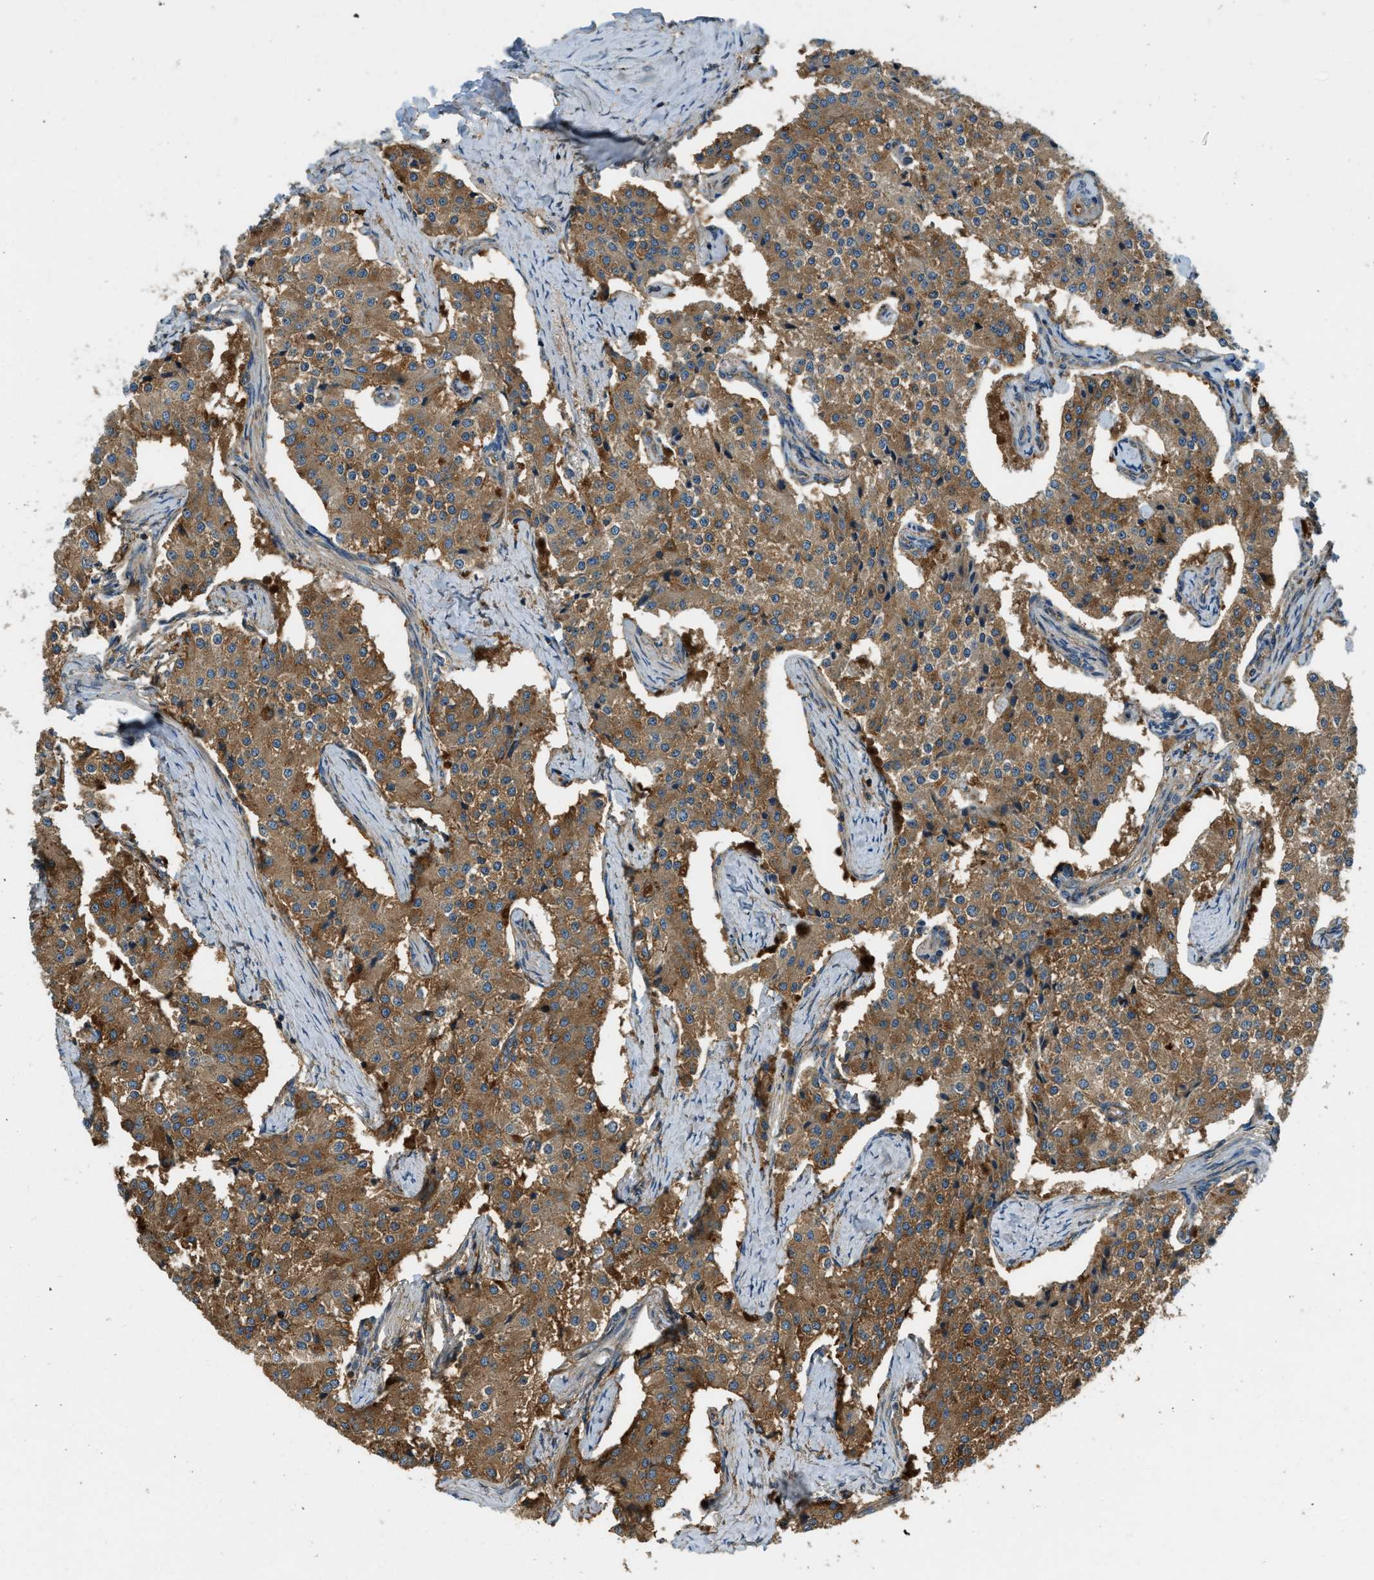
{"staining": {"intensity": "moderate", "quantity": ">75%", "location": "cytoplasmic/membranous"}, "tissue": "carcinoid", "cell_type": "Tumor cells", "image_type": "cancer", "snomed": [{"axis": "morphology", "description": "Carcinoid, malignant, NOS"}, {"axis": "topography", "description": "Colon"}], "caption": "Protein staining exhibits moderate cytoplasmic/membranous expression in approximately >75% of tumor cells in malignant carcinoid. The staining was performed using DAB (3,3'-diaminobenzidine) to visualize the protein expression in brown, while the nuclei were stained in blue with hematoxylin (Magnification: 20x).", "gene": "BAG4", "patient": {"sex": "female", "age": 52}}